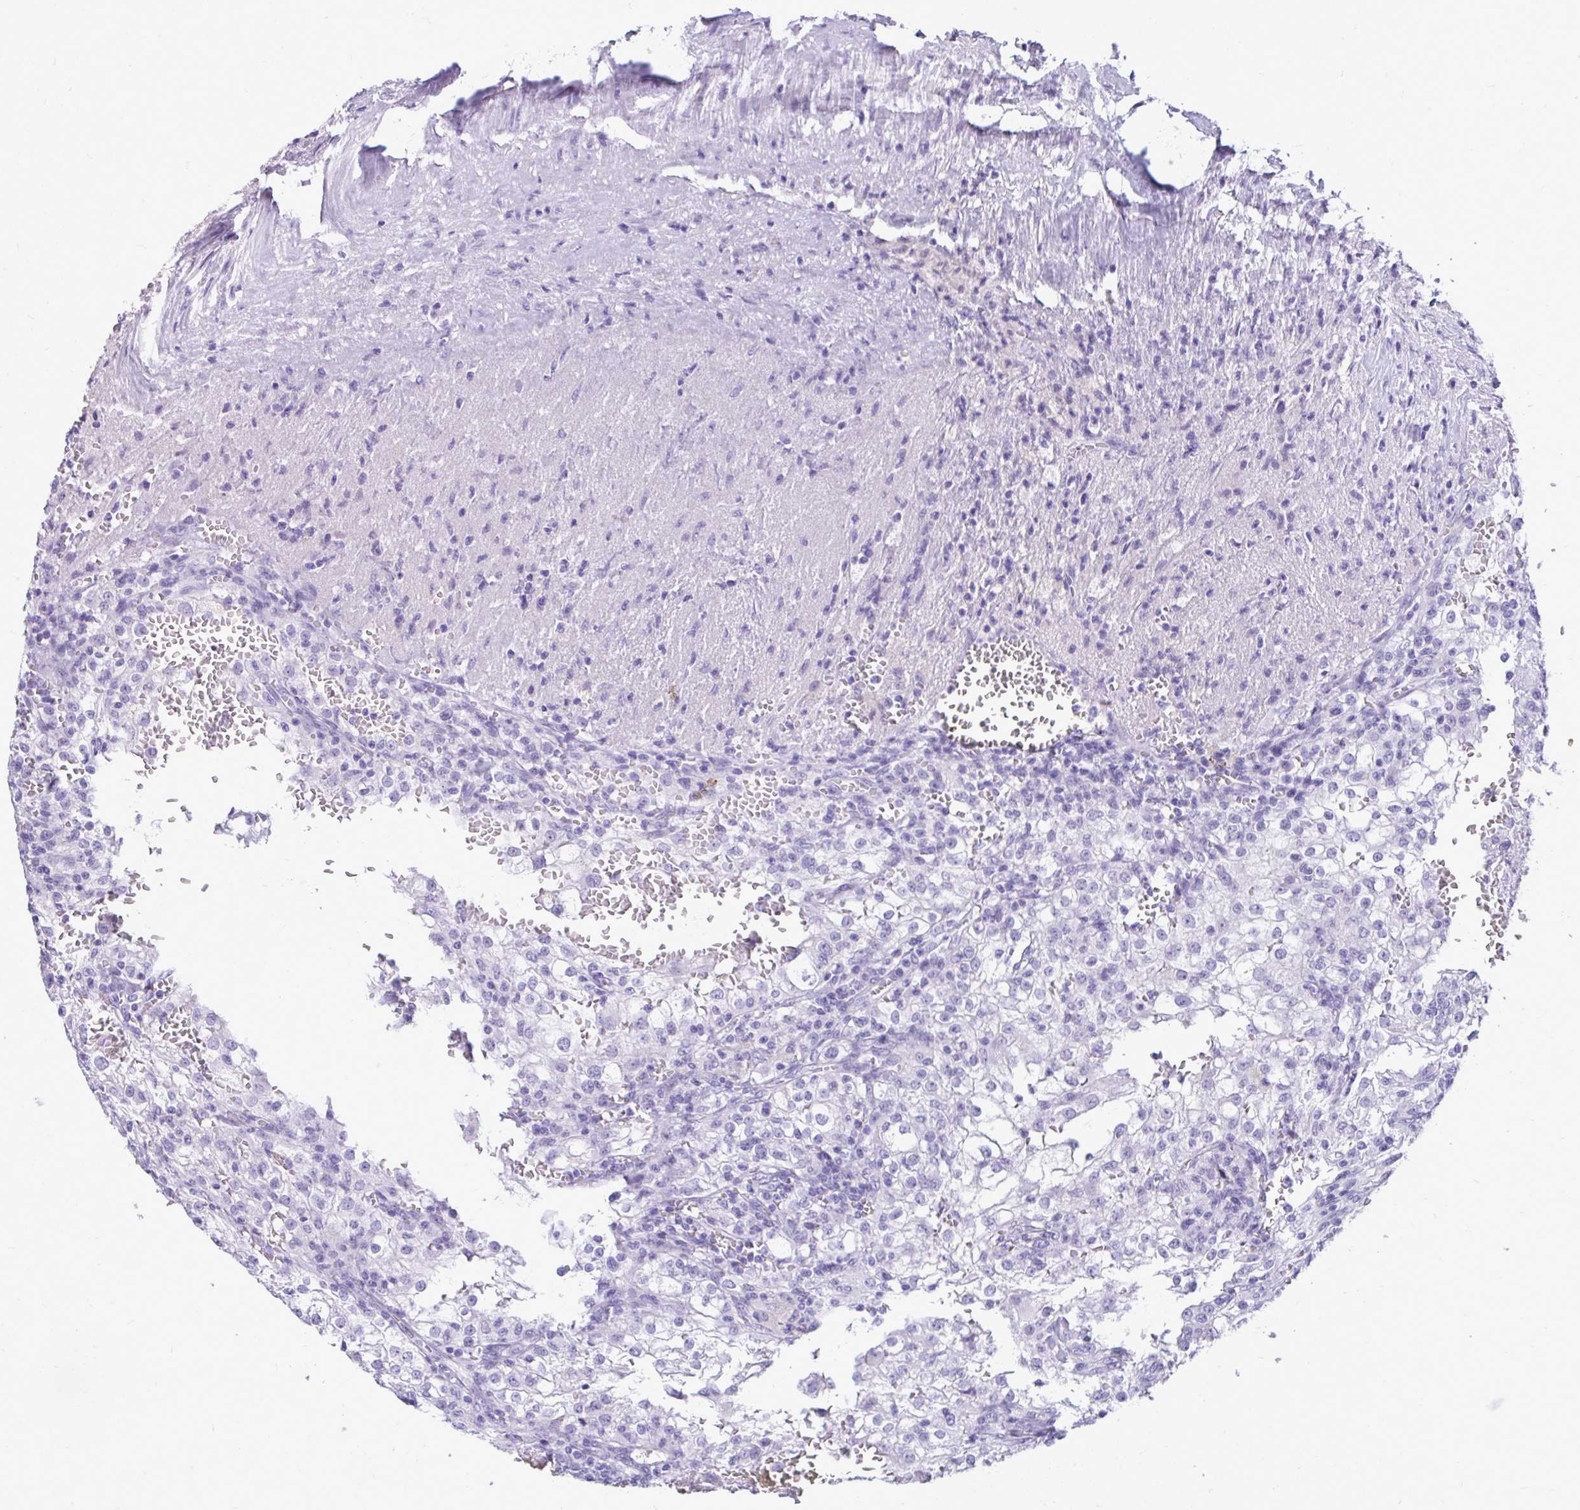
{"staining": {"intensity": "negative", "quantity": "none", "location": "none"}, "tissue": "renal cancer", "cell_type": "Tumor cells", "image_type": "cancer", "snomed": [{"axis": "morphology", "description": "Adenocarcinoma, NOS"}, {"axis": "topography", "description": "Kidney"}], "caption": "Human renal adenocarcinoma stained for a protein using immunohistochemistry reveals no expression in tumor cells.", "gene": "PRM2", "patient": {"sex": "female", "age": 74}}